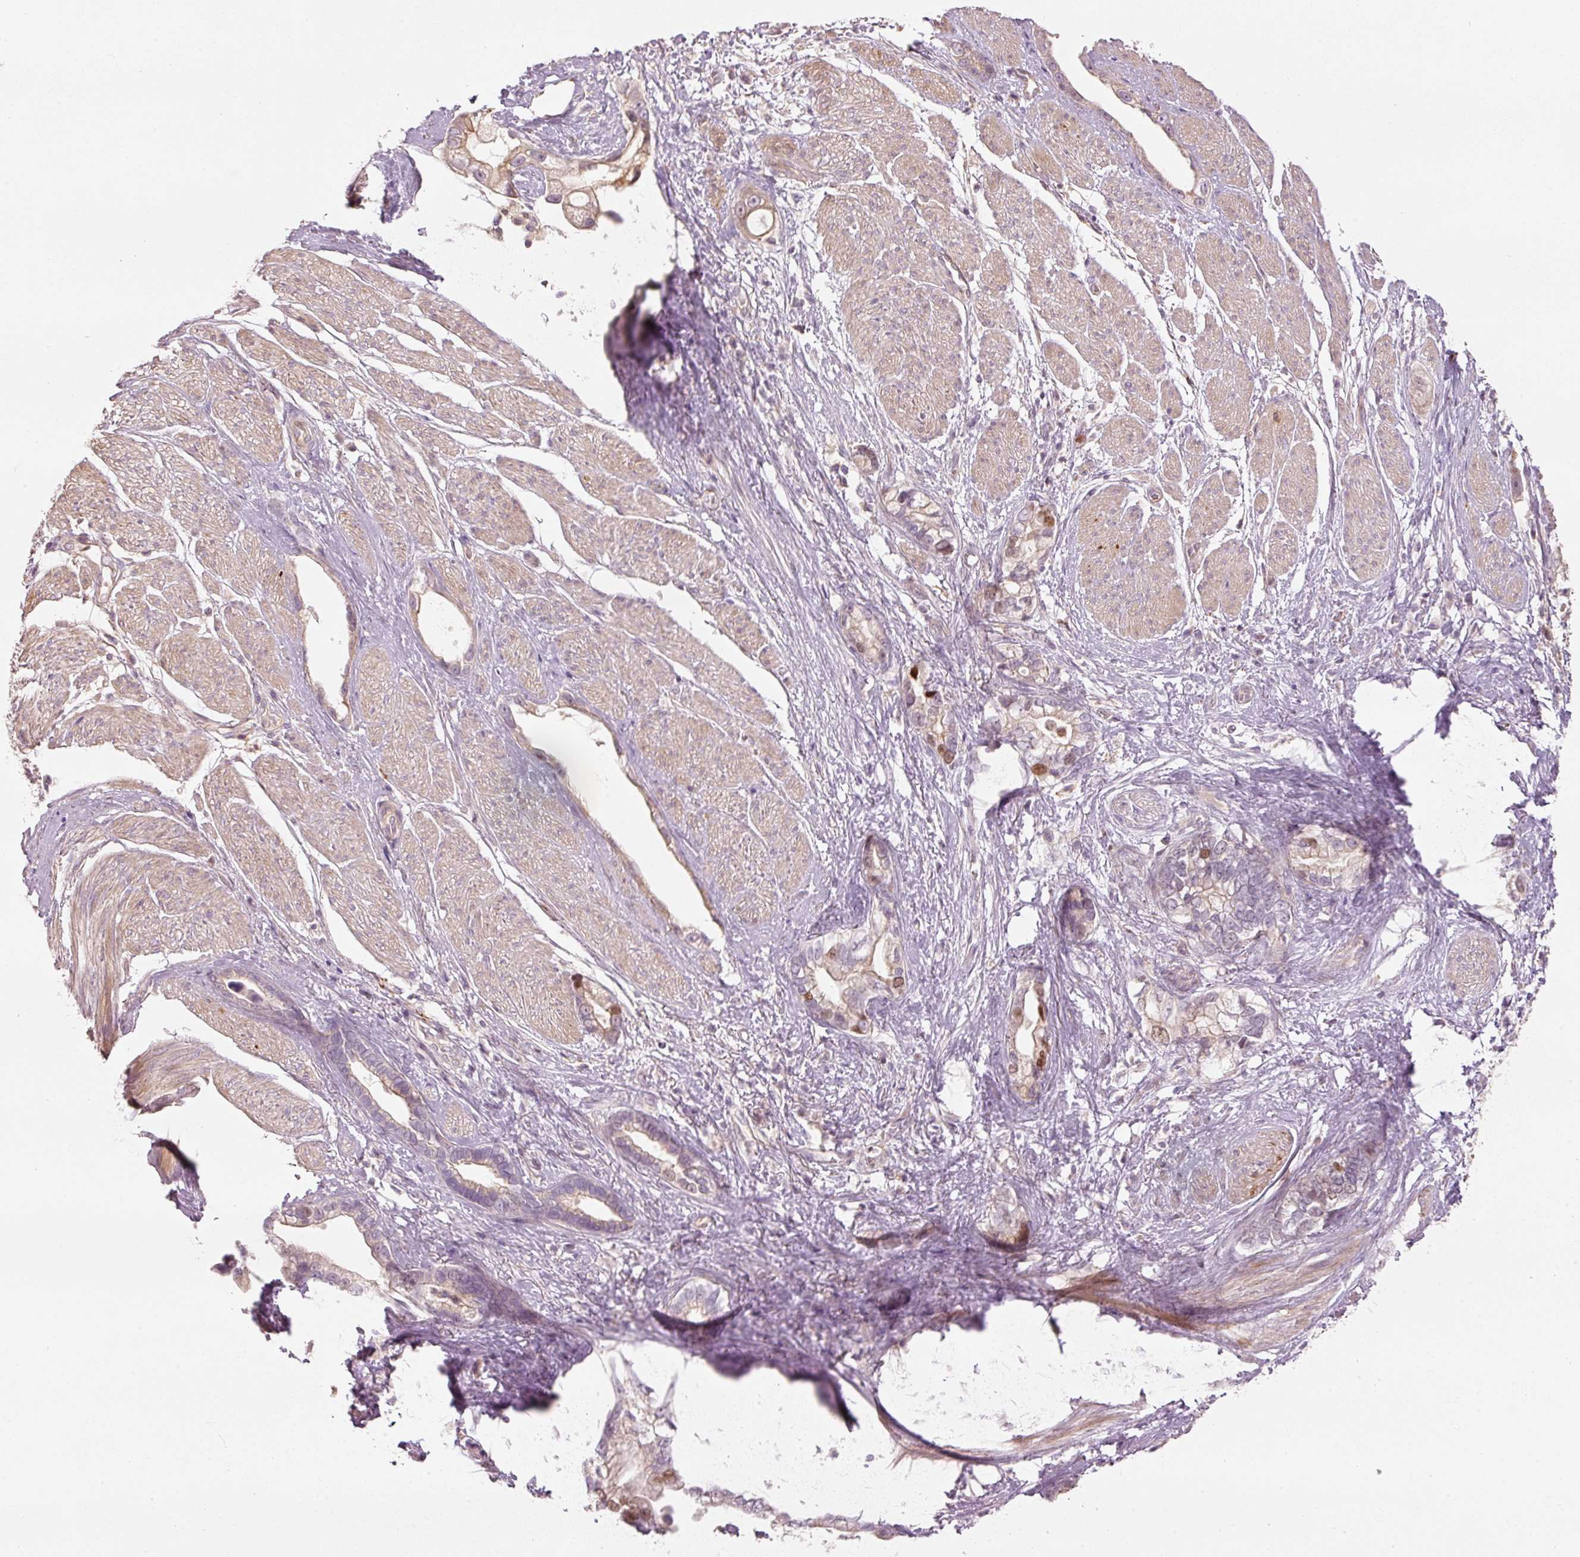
{"staining": {"intensity": "moderate", "quantity": "<25%", "location": "nuclear"}, "tissue": "stomach cancer", "cell_type": "Tumor cells", "image_type": "cancer", "snomed": [{"axis": "morphology", "description": "Adenocarcinoma, NOS"}, {"axis": "topography", "description": "Stomach"}], "caption": "High-magnification brightfield microscopy of stomach adenocarcinoma stained with DAB (3,3'-diaminobenzidine) (brown) and counterstained with hematoxylin (blue). tumor cells exhibit moderate nuclear expression is appreciated in about<25% of cells. The protein is stained brown, and the nuclei are stained in blue (DAB (3,3'-diaminobenzidine) IHC with brightfield microscopy, high magnification).", "gene": "TREX2", "patient": {"sex": "male", "age": 55}}